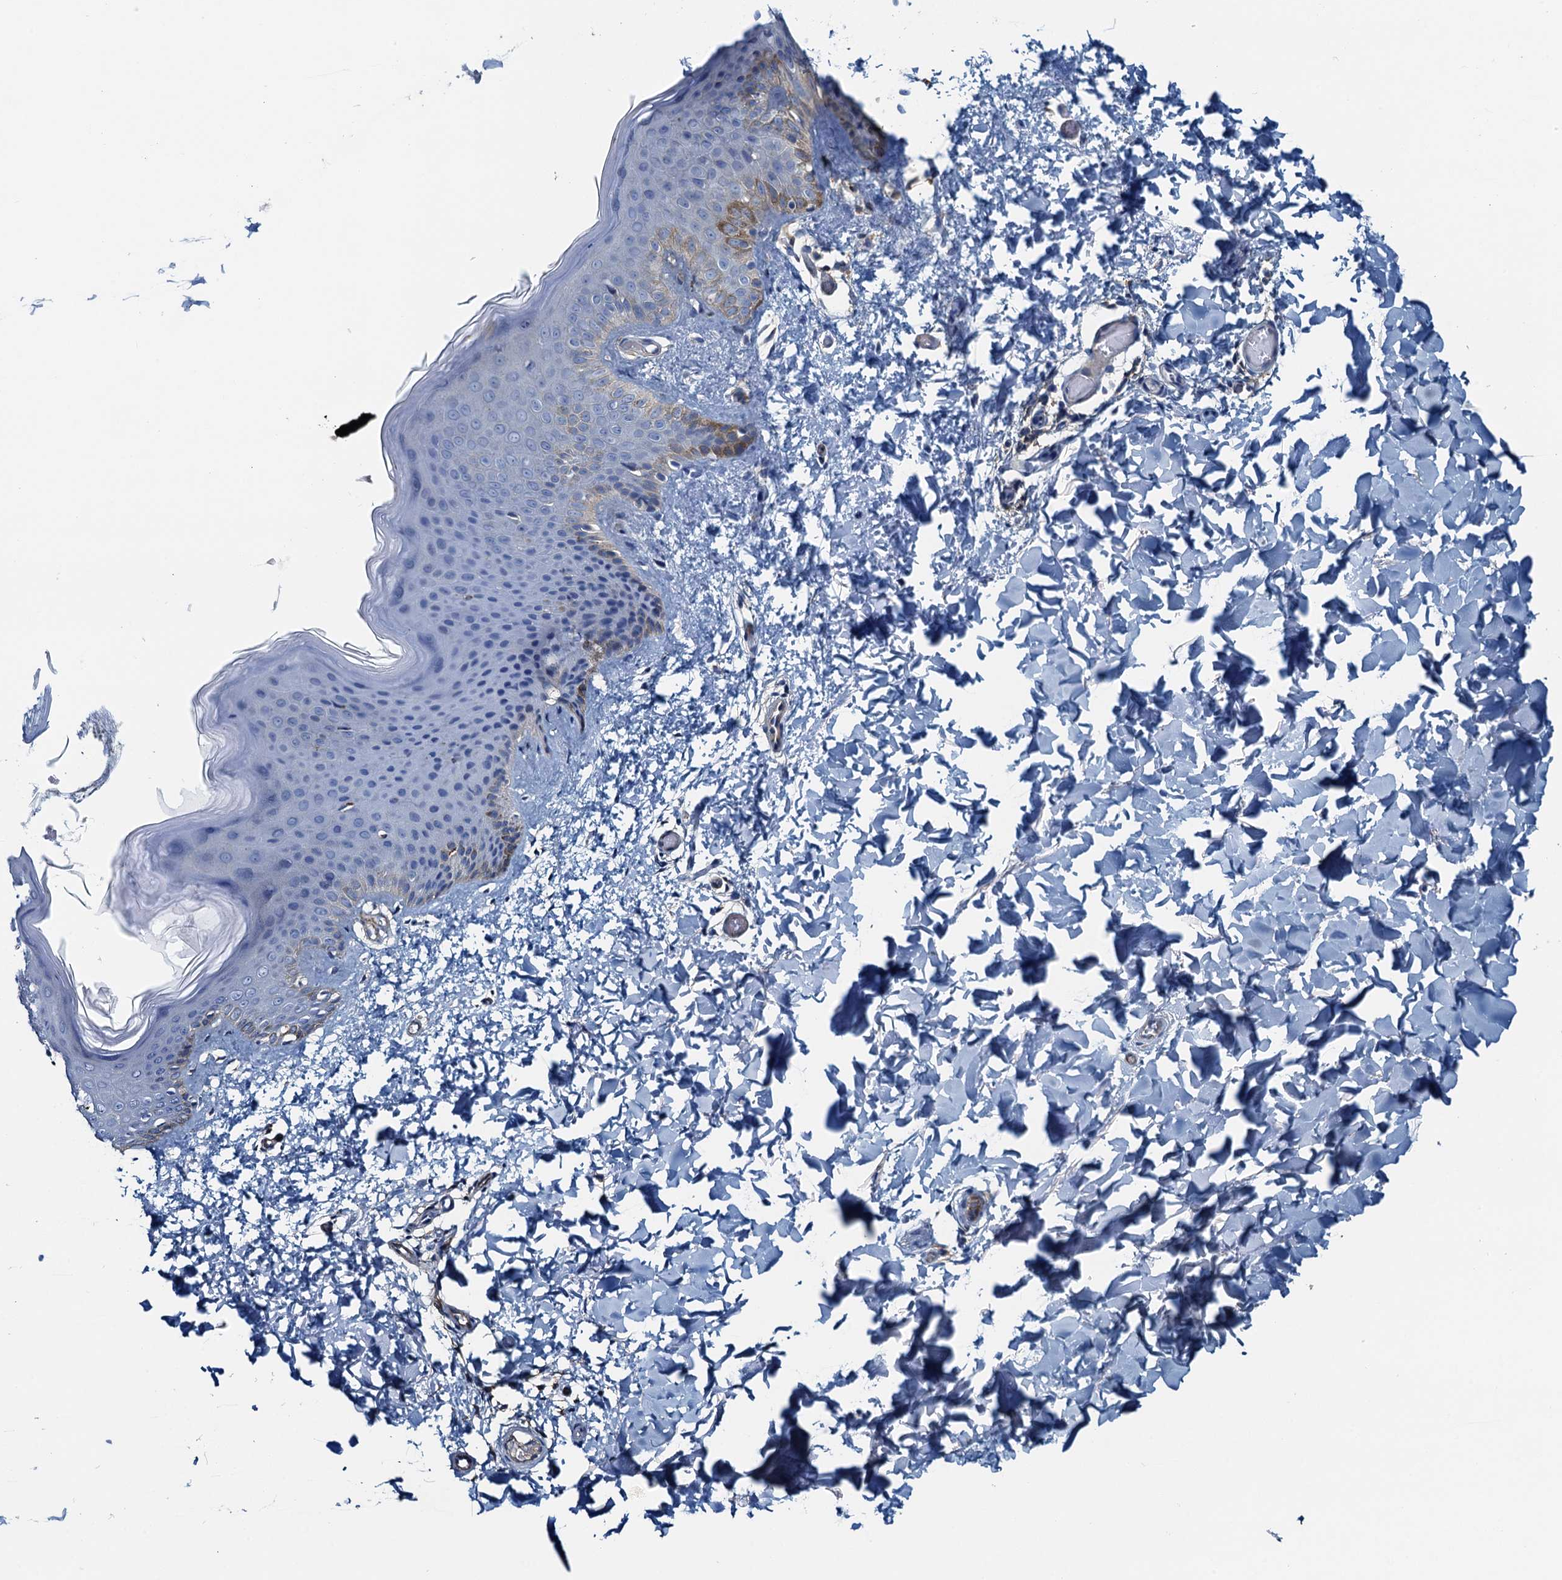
{"staining": {"intensity": "negative", "quantity": "none", "location": "none"}, "tissue": "skin", "cell_type": "Fibroblasts", "image_type": "normal", "snomed": [{"axis": "morphology", "description": "Normal tissue, NOS"}, {"axis": "topography", "description": "Skin"}], "caption": "A micrograph of human skin is negative for staining in fibroblasts. Nuclei are stained in blue.", "gene": "THAP10", "patient": {"sex": "male", "age": 36}}